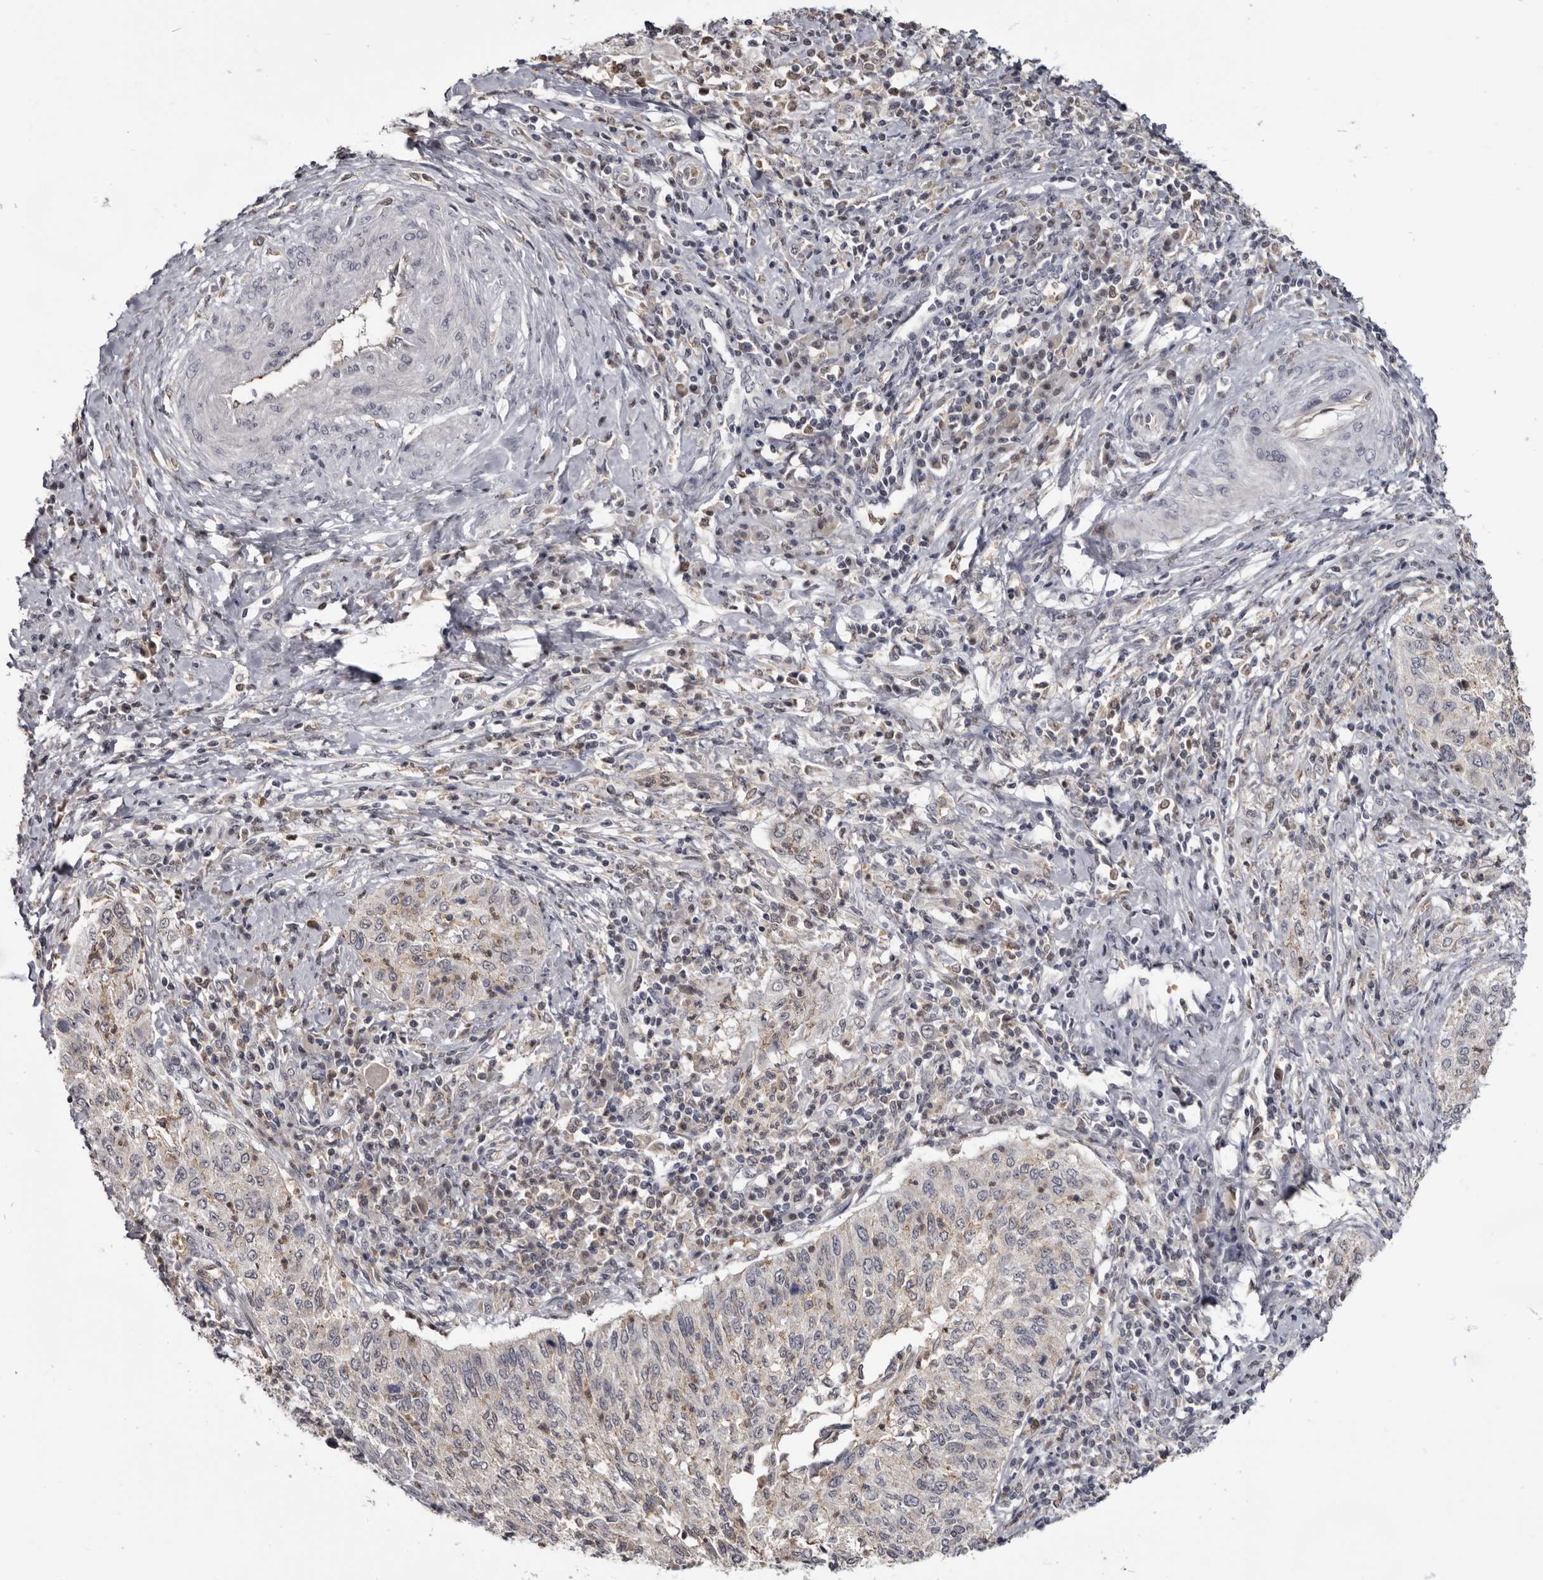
{"staining": {"intensity": "weak", "quantity": "25%-75%", "location": "cytoplasmic/membranous"}, "tissue": "cervical cancer", "cell_type": "Tumor cells", "image_type": "cancer", "snomed": [{"axis": "morphology", "description": "Squamous cell carcinoma, NOS"}, {"axis": "topography", "description": "Cervix"}], "caption": "Immunohistochemistry (IHC) micrograph of human cervical cancer stained for a protein (brown), which shows low levels of weak cytoplasmic/membranous expression in approximately 25%-75% of tumor cells.", "gene": "CGN", "patient": {"sex": "female", "age": 30}}